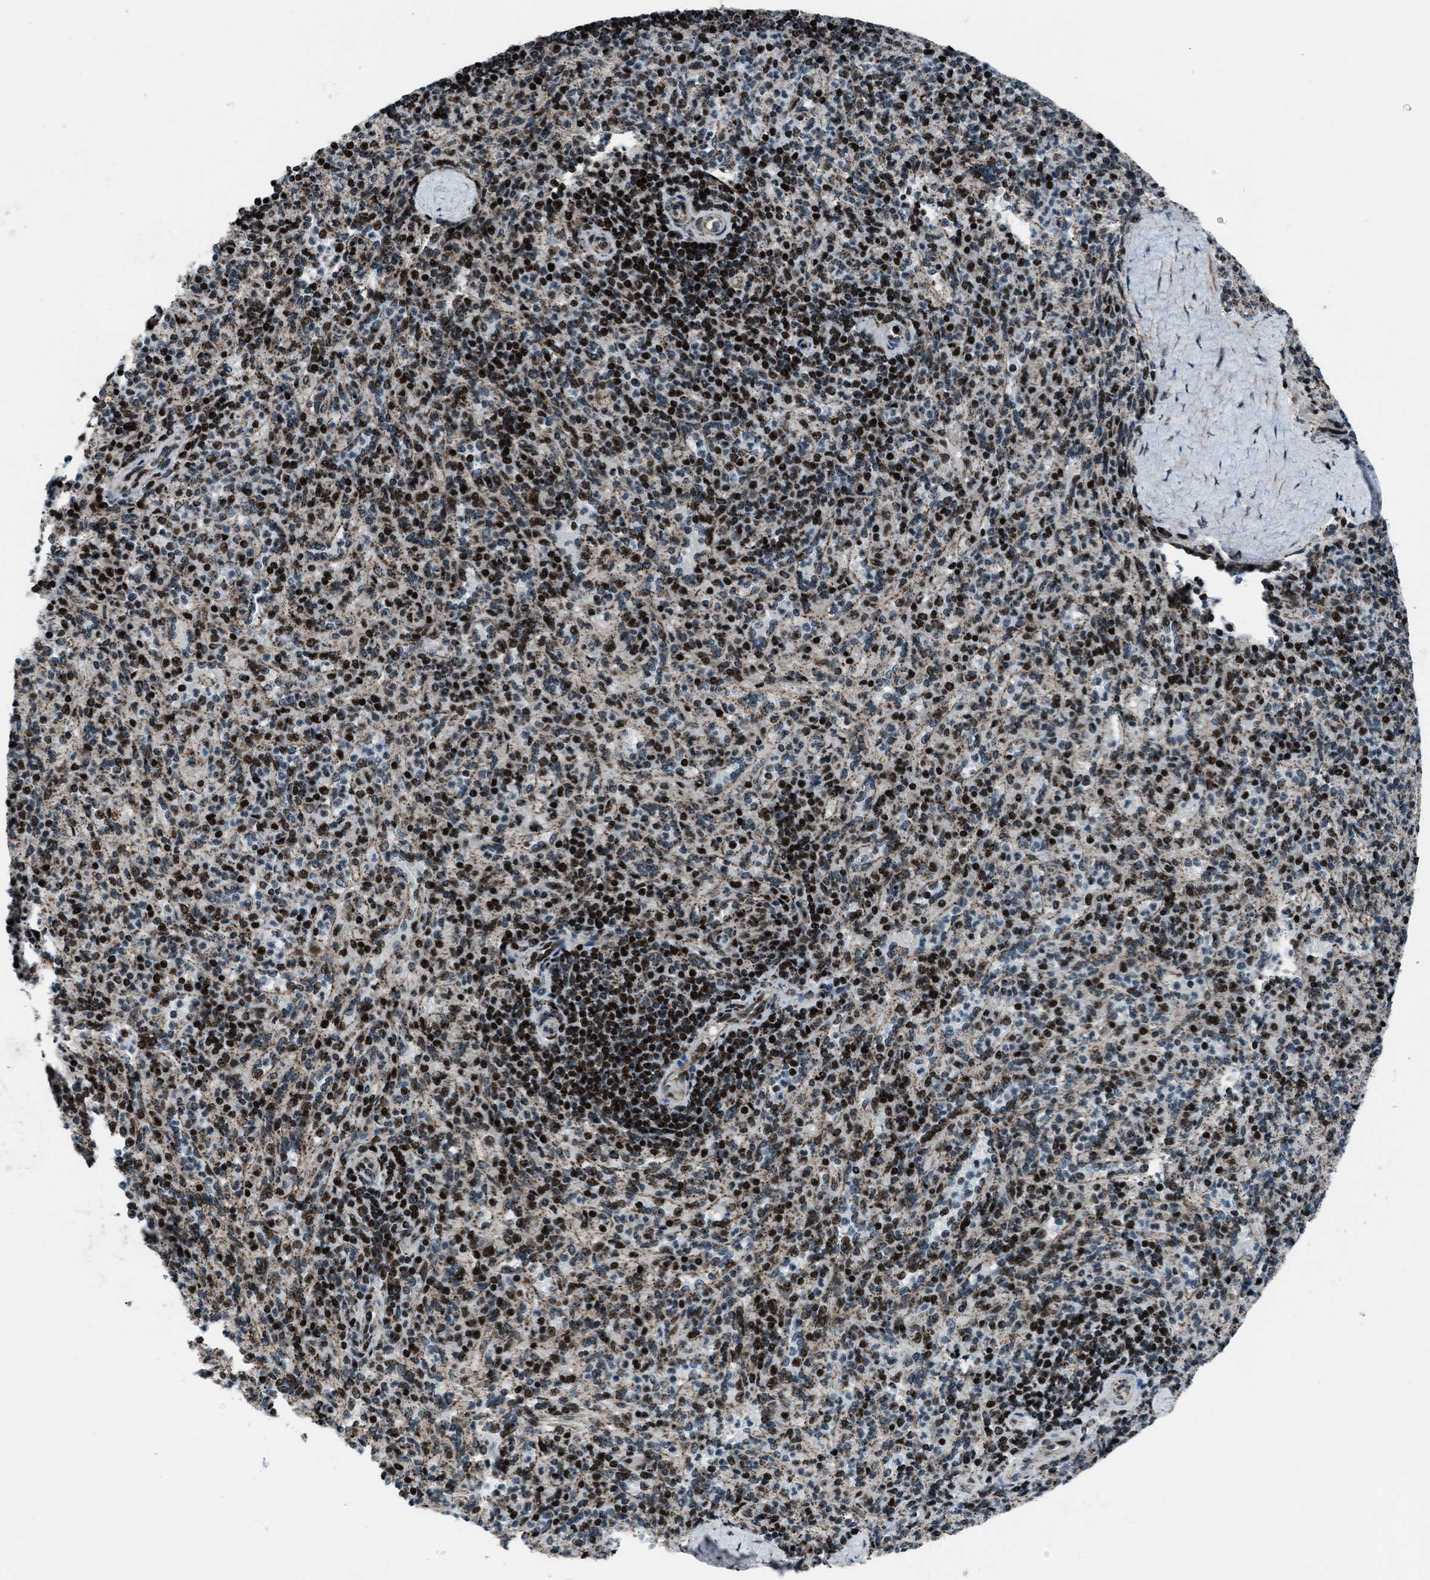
{"staining": {"intensity": "strong", "quantity": ">75%", "location": "cytoplasmic/membranous,nuclear"}, "tissue": "spleen", "cell_type": "Cells in red pulp", "image_type": "normal", "snomed": [{"axis": "morphology", "description": "Normal tissue, NOS"}, {"axis": "topography", "description": "Spleen"}], "caption": "This image displays immunohistochemistry staining of normal human spleen, with high strong cytoplasmic/membranous,nuclear positivity in about >75% of cells in red pulp.", "gene": "MORC3", "patient": {"sex": "male", "age": 36}}